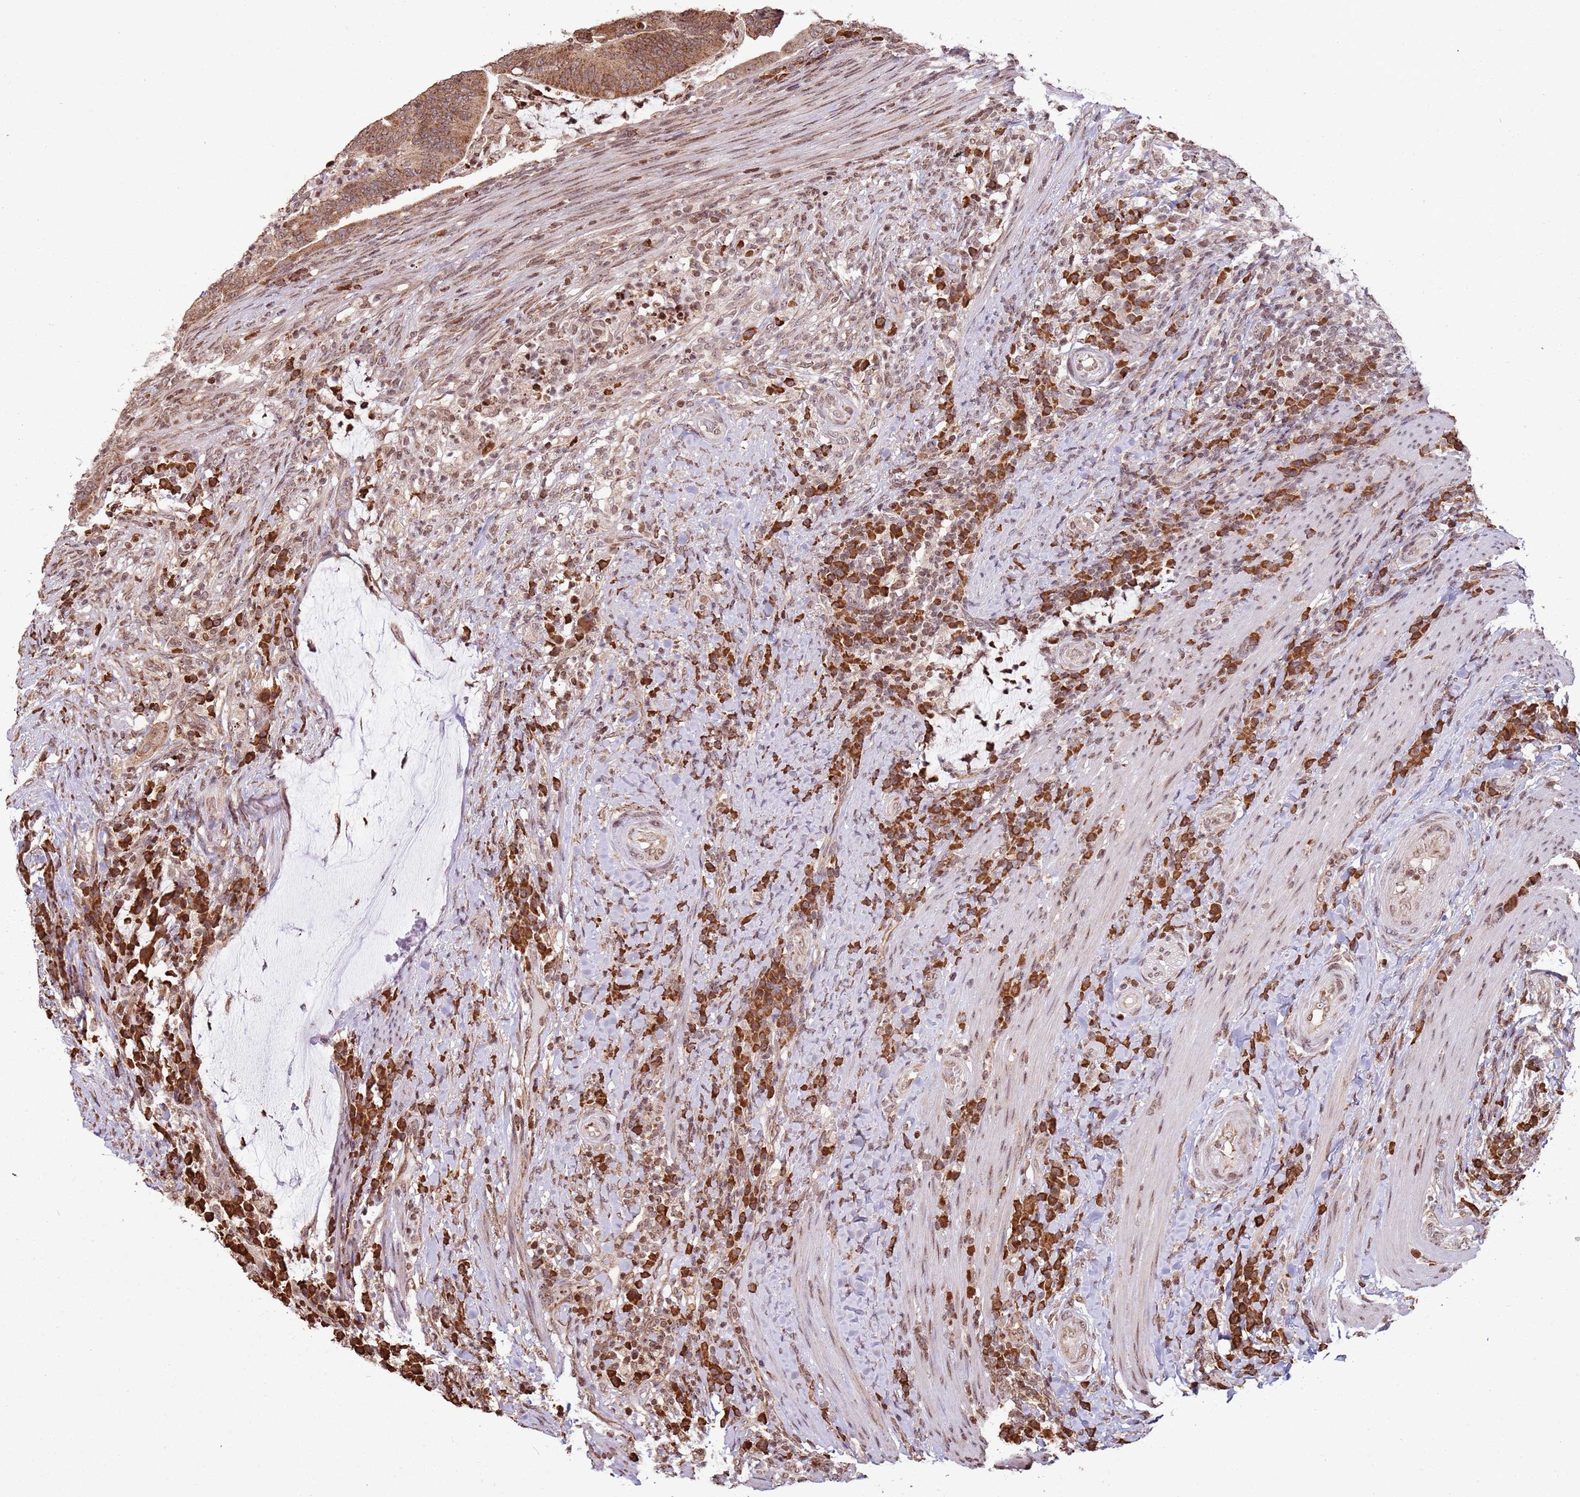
{"staining": {"intensity": "moderate", "quantity": ">75%", "location": "cytoplasmic/membranous"}, "tissue": "colorectal cancer", "cell_type": "Tumor cells", "image_type": "cancer", "snomed": [{"axis": "morphology", "description": "Adenocarcinoma, NOS"}, {"axis": "topography", "description": "Colon"}], "caption": "This is an image of immunohistochemistry (IHC) staining of colorectal cancer (adenocarcinoma), which shows moderate positivity in the cytoplasmic/membranous of tumor cells.", "gene": "SCAF1", "patient": {"sex": "female", "age": 66}}